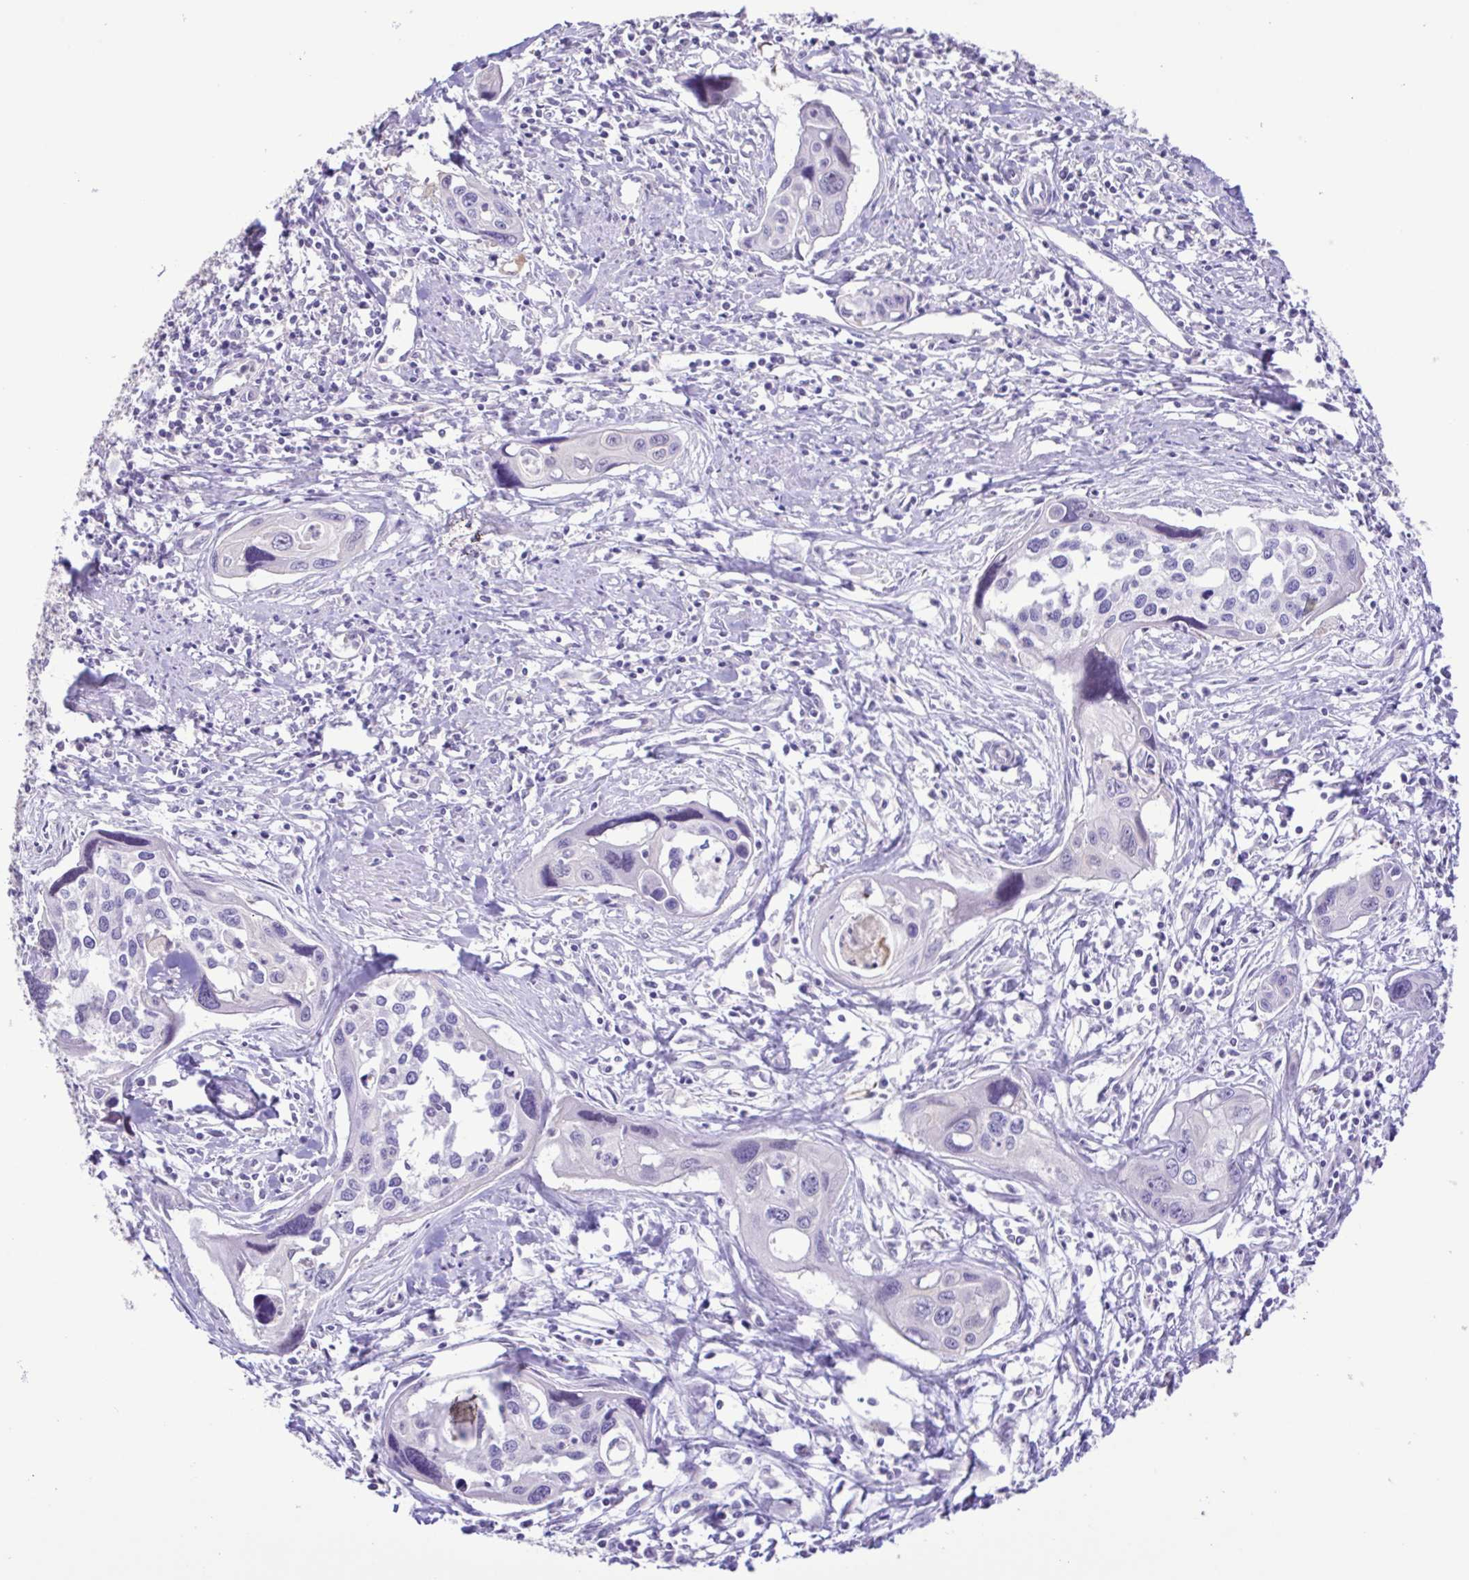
{"staining": {"intensity": "negative", "quantity": "none", "location": "none"}, "tissue": "cervical cancer", "cell_type": "Tumor cells", "image_type": "cancer", "snomed": [{"axis": "morphology", "description": "Squamous cell carcinoma, NOS"}, {"axis": "topography", "description": "Cervix"}], "caption": "Protein analysis of cervical squamous cell carcinoma shows no significant expression in tumor cells.", "gene": "CYP17A1", "patient": {"sex": "female", "age": 31}}